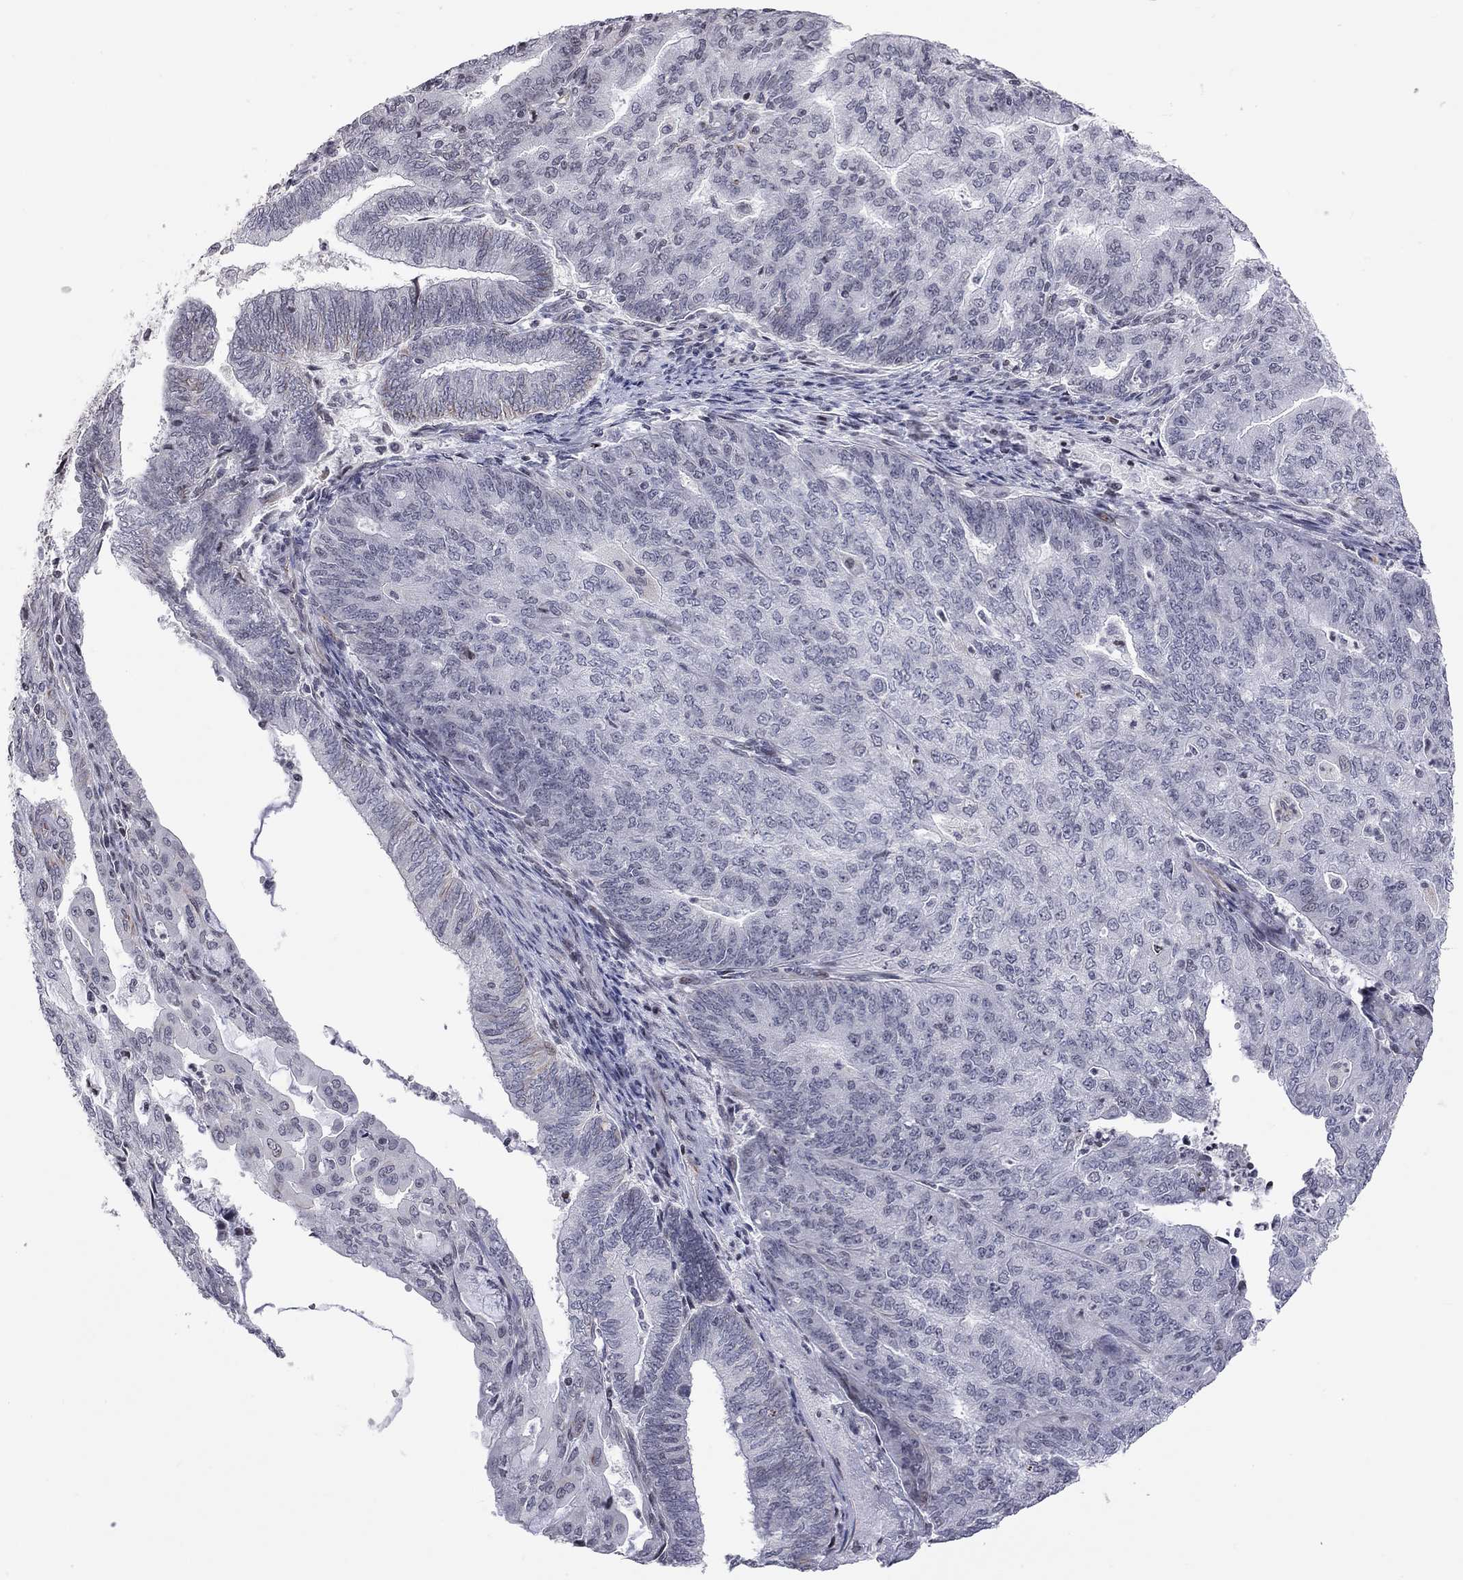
{"staining": {"intensity": "moderate", "quantity": "<25%", "location": "cytoplasmic/membranous"}, "tissue": "endometrial cancer", "cell_type": "Tumor cells", "image_type": "cancer", "snomed": [{"axis": "morphology", "description": "Adenocarcinoma, NOS"}, {"axis": "topography", "description": "Endometrium"}], "caption": "A brown stain labels moderate cytoplasmic/membranous staining of a protein in human endometrial adenocarcinoma tumor cells.", "gene": "MTNR1B", "patient": {"sex": "female", "age": 82}}